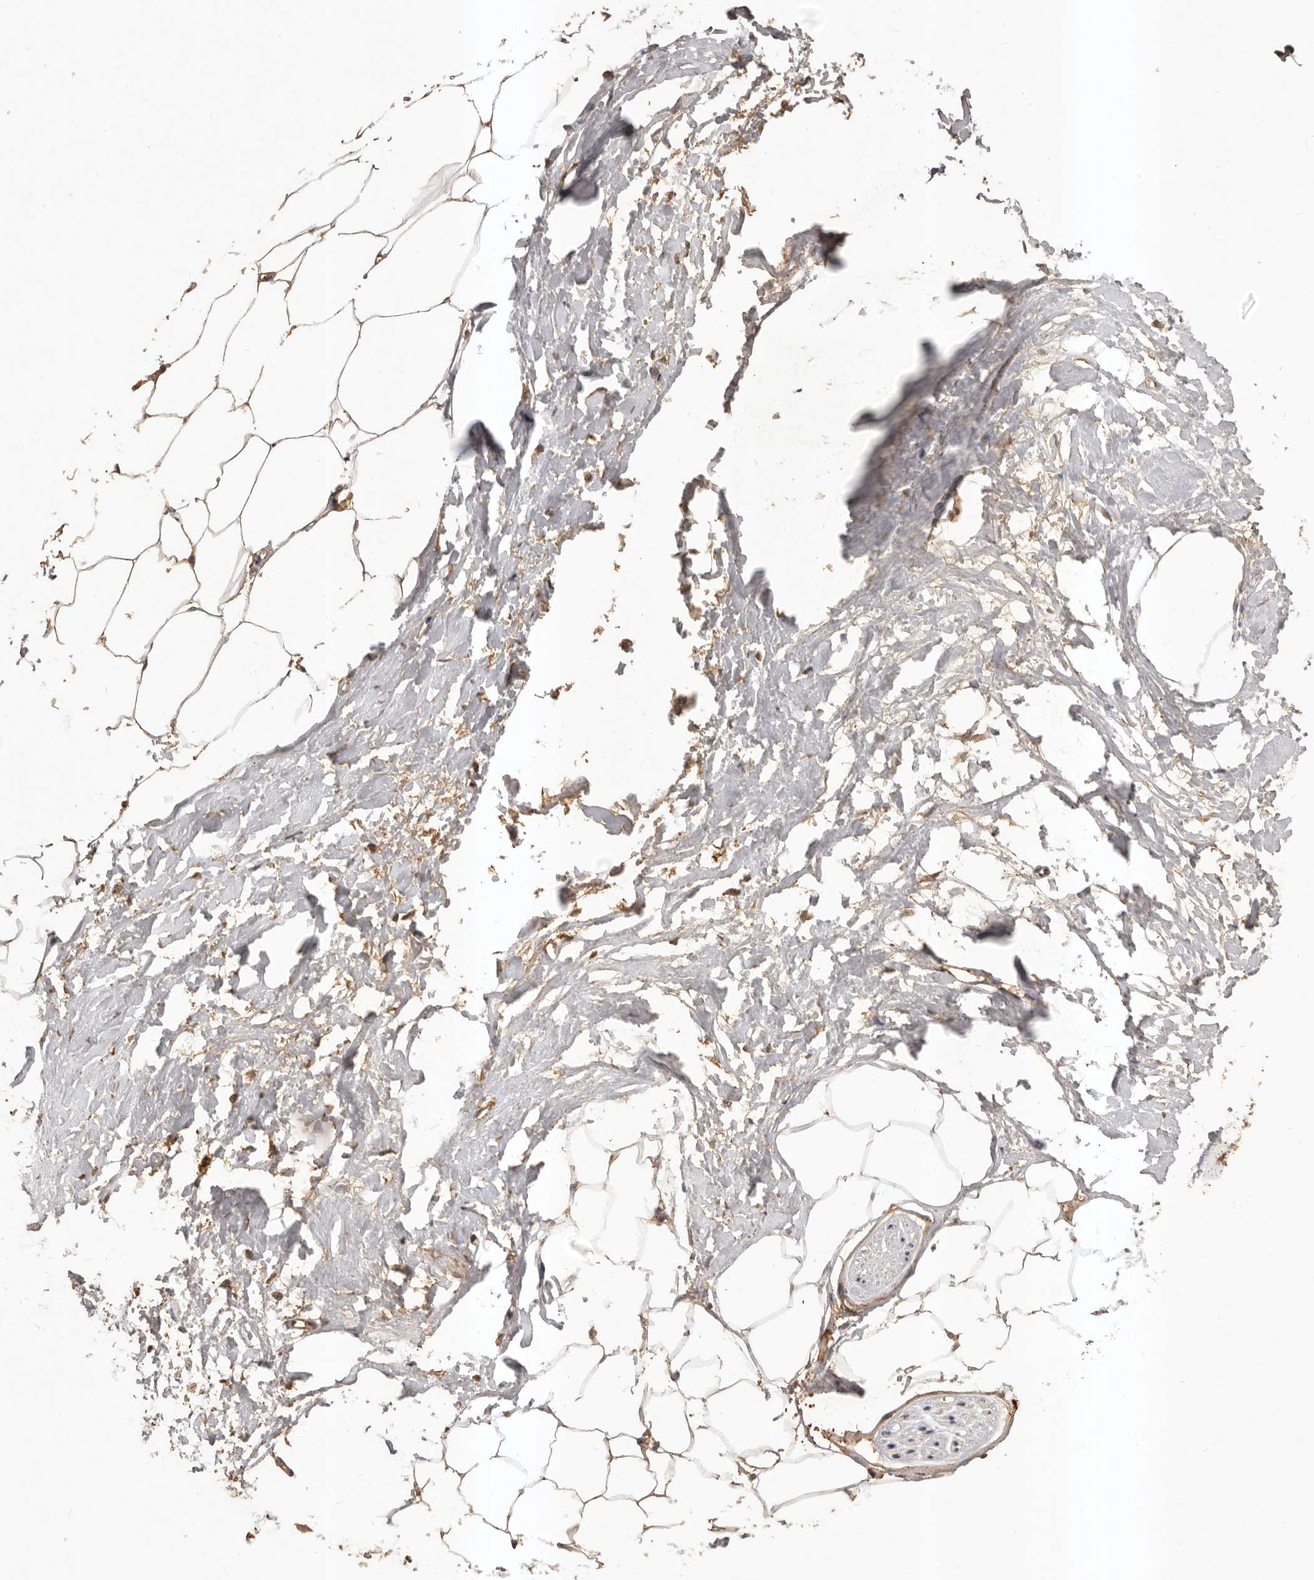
{"staining": {"intensity": "moderate", "quantity": "25%-75%", "location": "cytoplasmic/membranous"}, "tissue": "adipose tissue", "cell_type": "Adipocytes", "image_type": "normal", "snomed": [{"axis": "morphology", "description": "Normal tissue, NOS"}, {"axis": "morphology", "description": "Adenocarcinoma, Low grade"}, {"axis": "topography", "description": "Prostate"}, {"axis": "topography", "description": "Peripheral nerve tissue"}], "caption": "Adipocytes display medium levels of moderate cytoplasmic/membranous expression in about 25%-75% of cells in benign human adipose tissue. The protein of interest is stained brown, and the nuclei are stained in blue (DAB IHC with brightfield microscopy, high magnification).", "gene": "SLC22A3", "patient": {"sex": "male", "age": 63}}